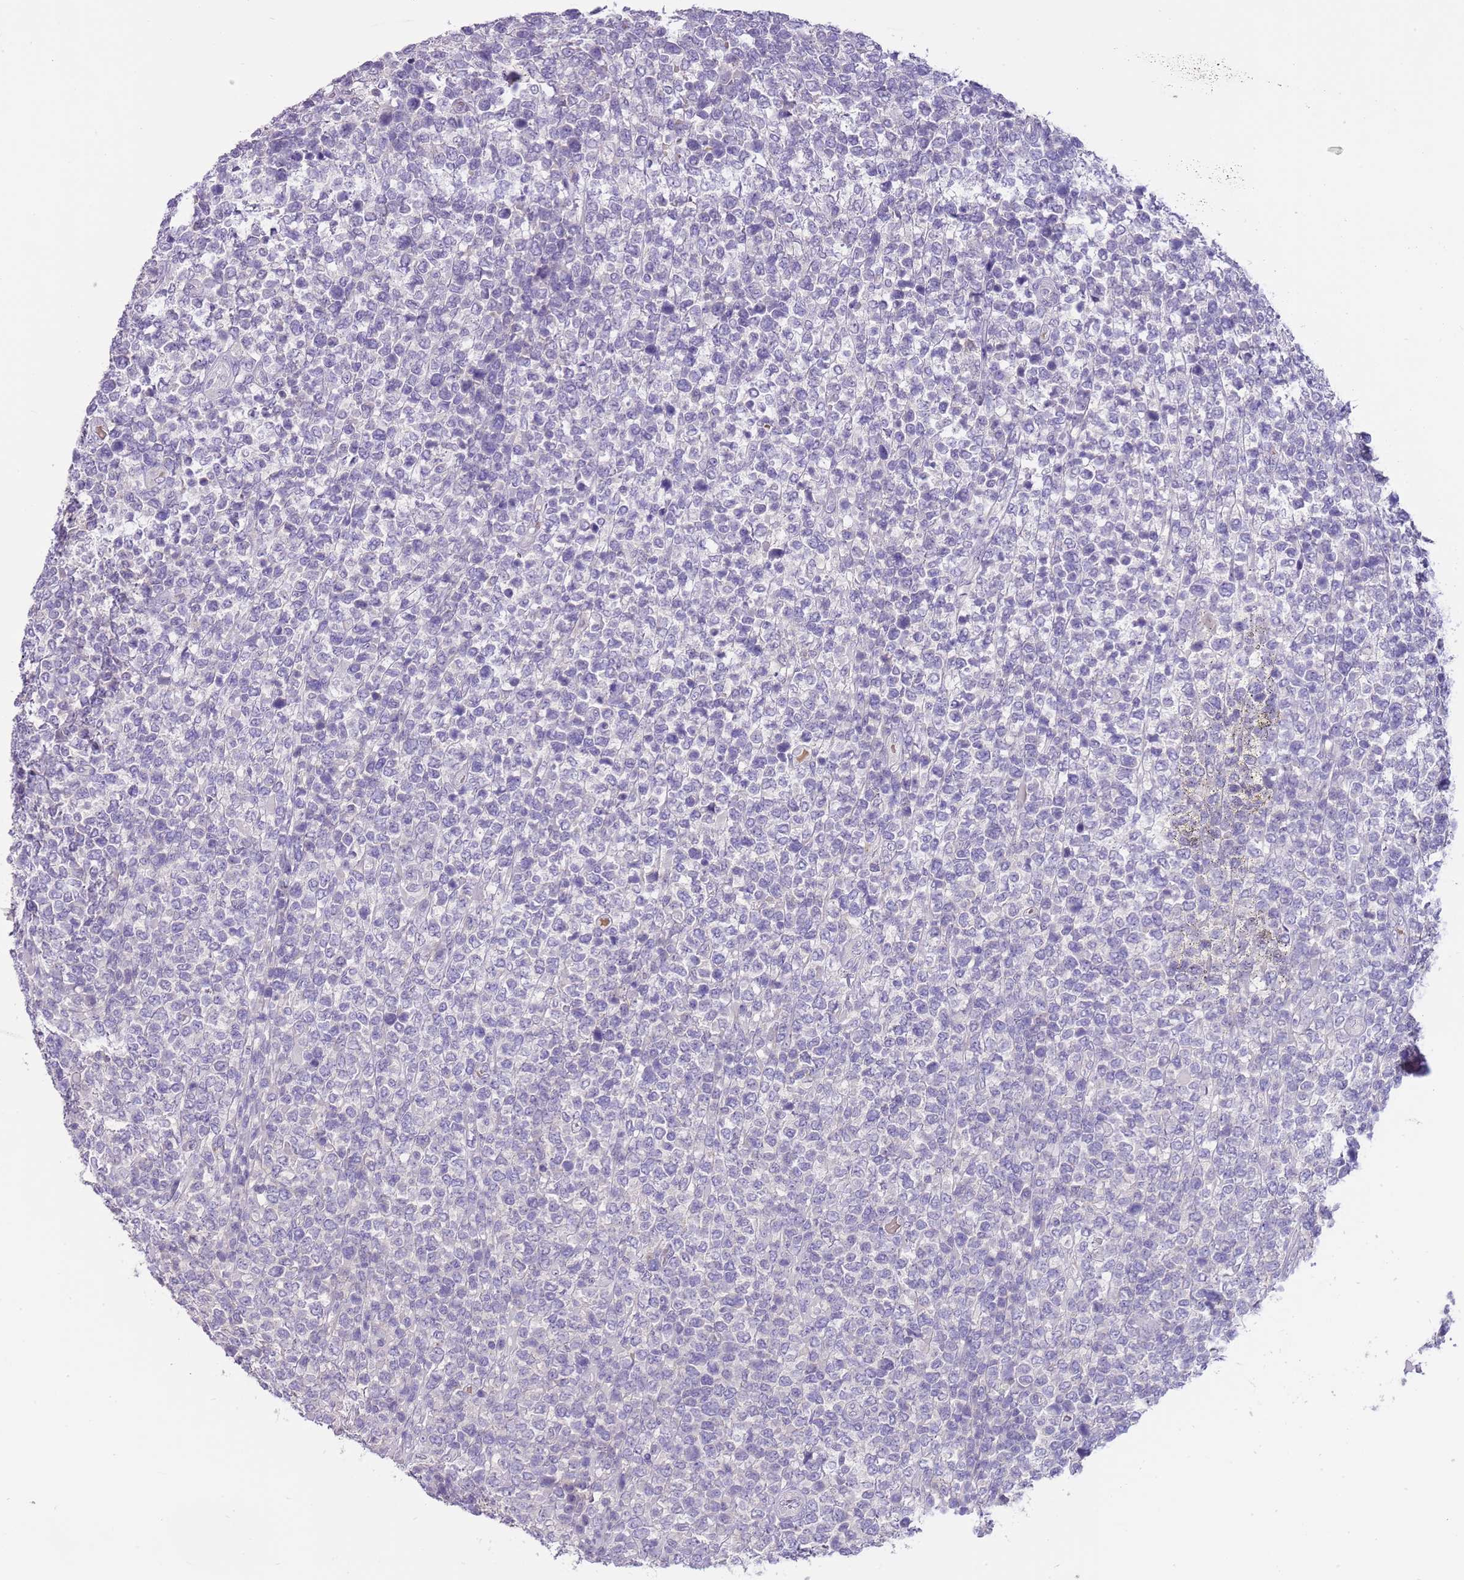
{"staining": {"intensity": "negative", "quantity": "none", "location": "none"}, "tissue": "lymphoma", "cell_type": "Tumor cells", "image_type": "cancer", "snomed": [{"axis": "morphology", "description": "Malignant lymphoma, non-Hodgkin's type, High grade"}, {"axis": "topography", "description": "Soft tissue"}], "caption": "This is an immunohistochemistry histopathology image of high-grade malignant lymphoma, non-Hodgkin's type. There is no expression in tumor cells.", "gene": "CFAP73", "patient": {"sex": "female", "age": 56}}